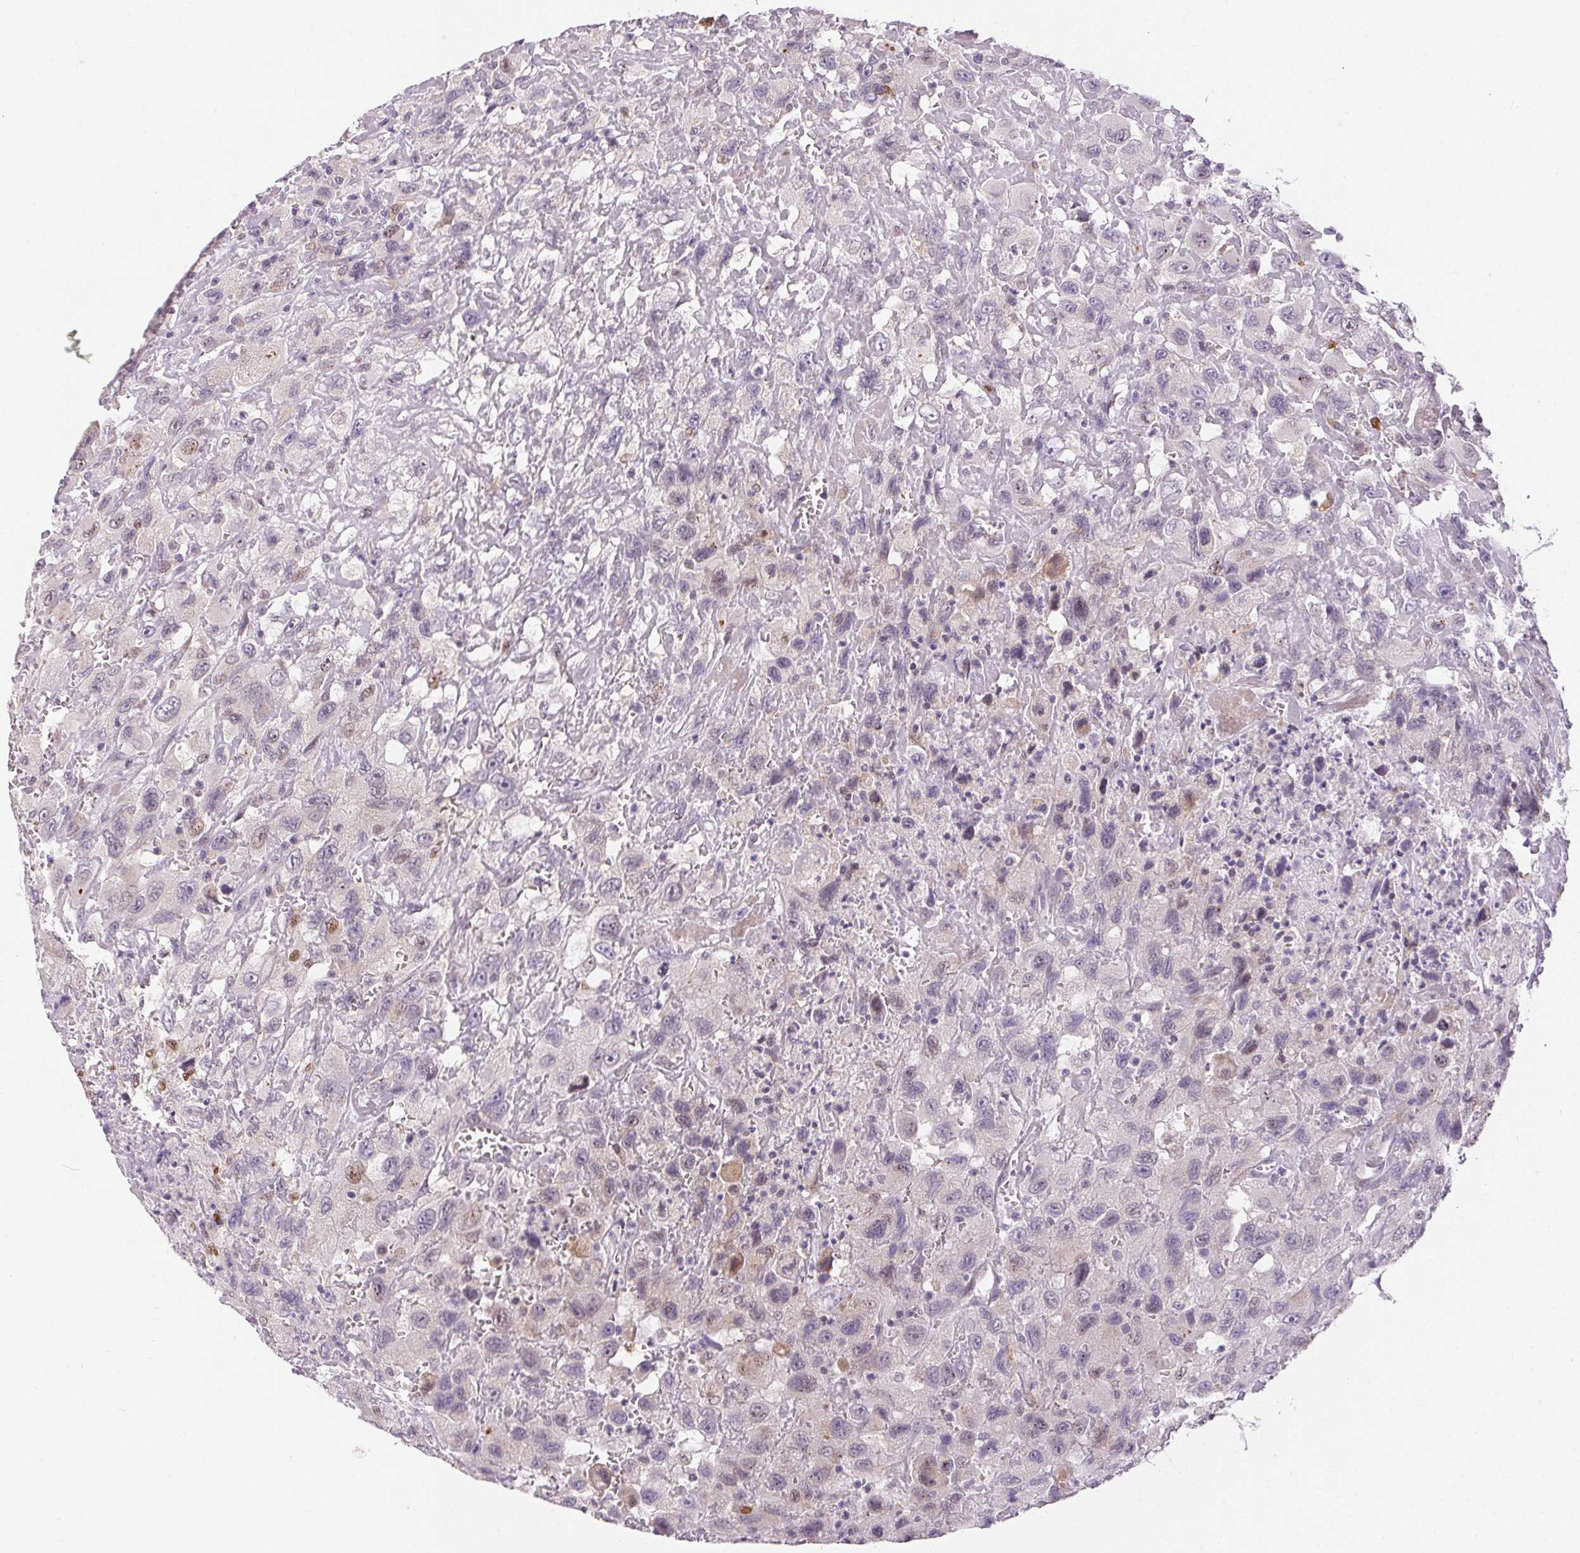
{"staining": {"intensity": "negative", "quantity": "none", "location": "none"}, "tissue": "head and neck cancer", "cell_type": "Tumor cells", "image_type": "cancer", "snomed": [{"axis": "morphology", "description": "Squamous cell carcinoma, NOS"}, {"axis": "morphology", "description": "Squamous cell carcinoma, metastatic, NOS"}, {"axis": "topography", "description": "Oral tissue"}, {"axis": "topography", "description": "Head-Neck"}], "caption": "This is an immunohistochemistry (IHC) micrograph of squamous cell carcinoma (head and neck). There is no expression in tumor cells.", "gene": "RPGRIP1", "patient": {"sex": "female", "age": 85}}